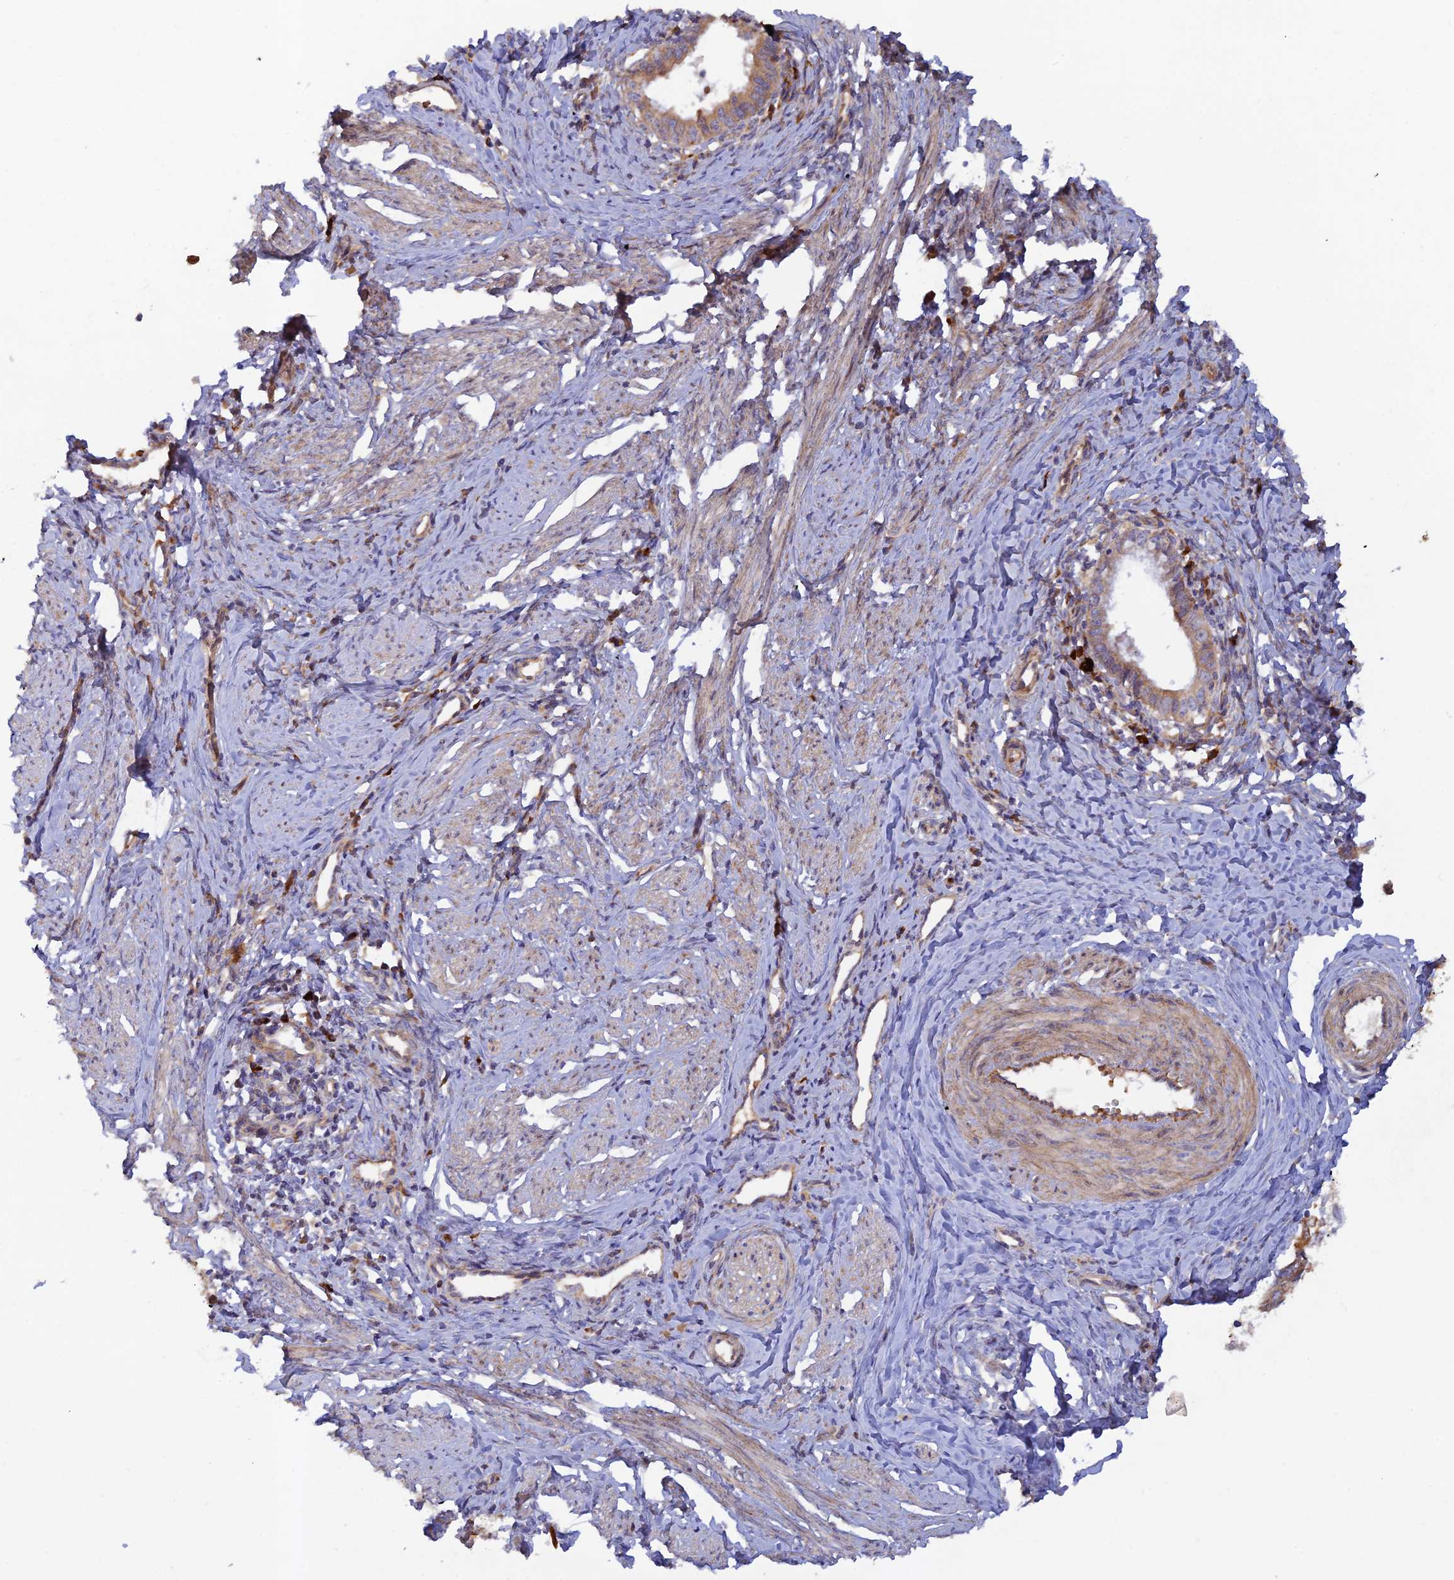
{"staining": {"intensity": "weak", "quantity": ">75%", "location": "cytoplasmic/membranous"}, "tissue": "cervical cancer", "cell_type": "Tumor cells", "image_type": "cancer", "snomed": [{"axis": "morphology", "description": "Adenocarcinoma, NOS"}, {"axis": "topography", "description": "Cervix"}], "caption": "Tumor cells demonstrate low levels of weak cytoplasmic/membranous expression in about >75% of cells in cervical cancer (adenocarcinoma).", "gene": "GMCL1", "patient": {"sex": "female", "age": 36}}